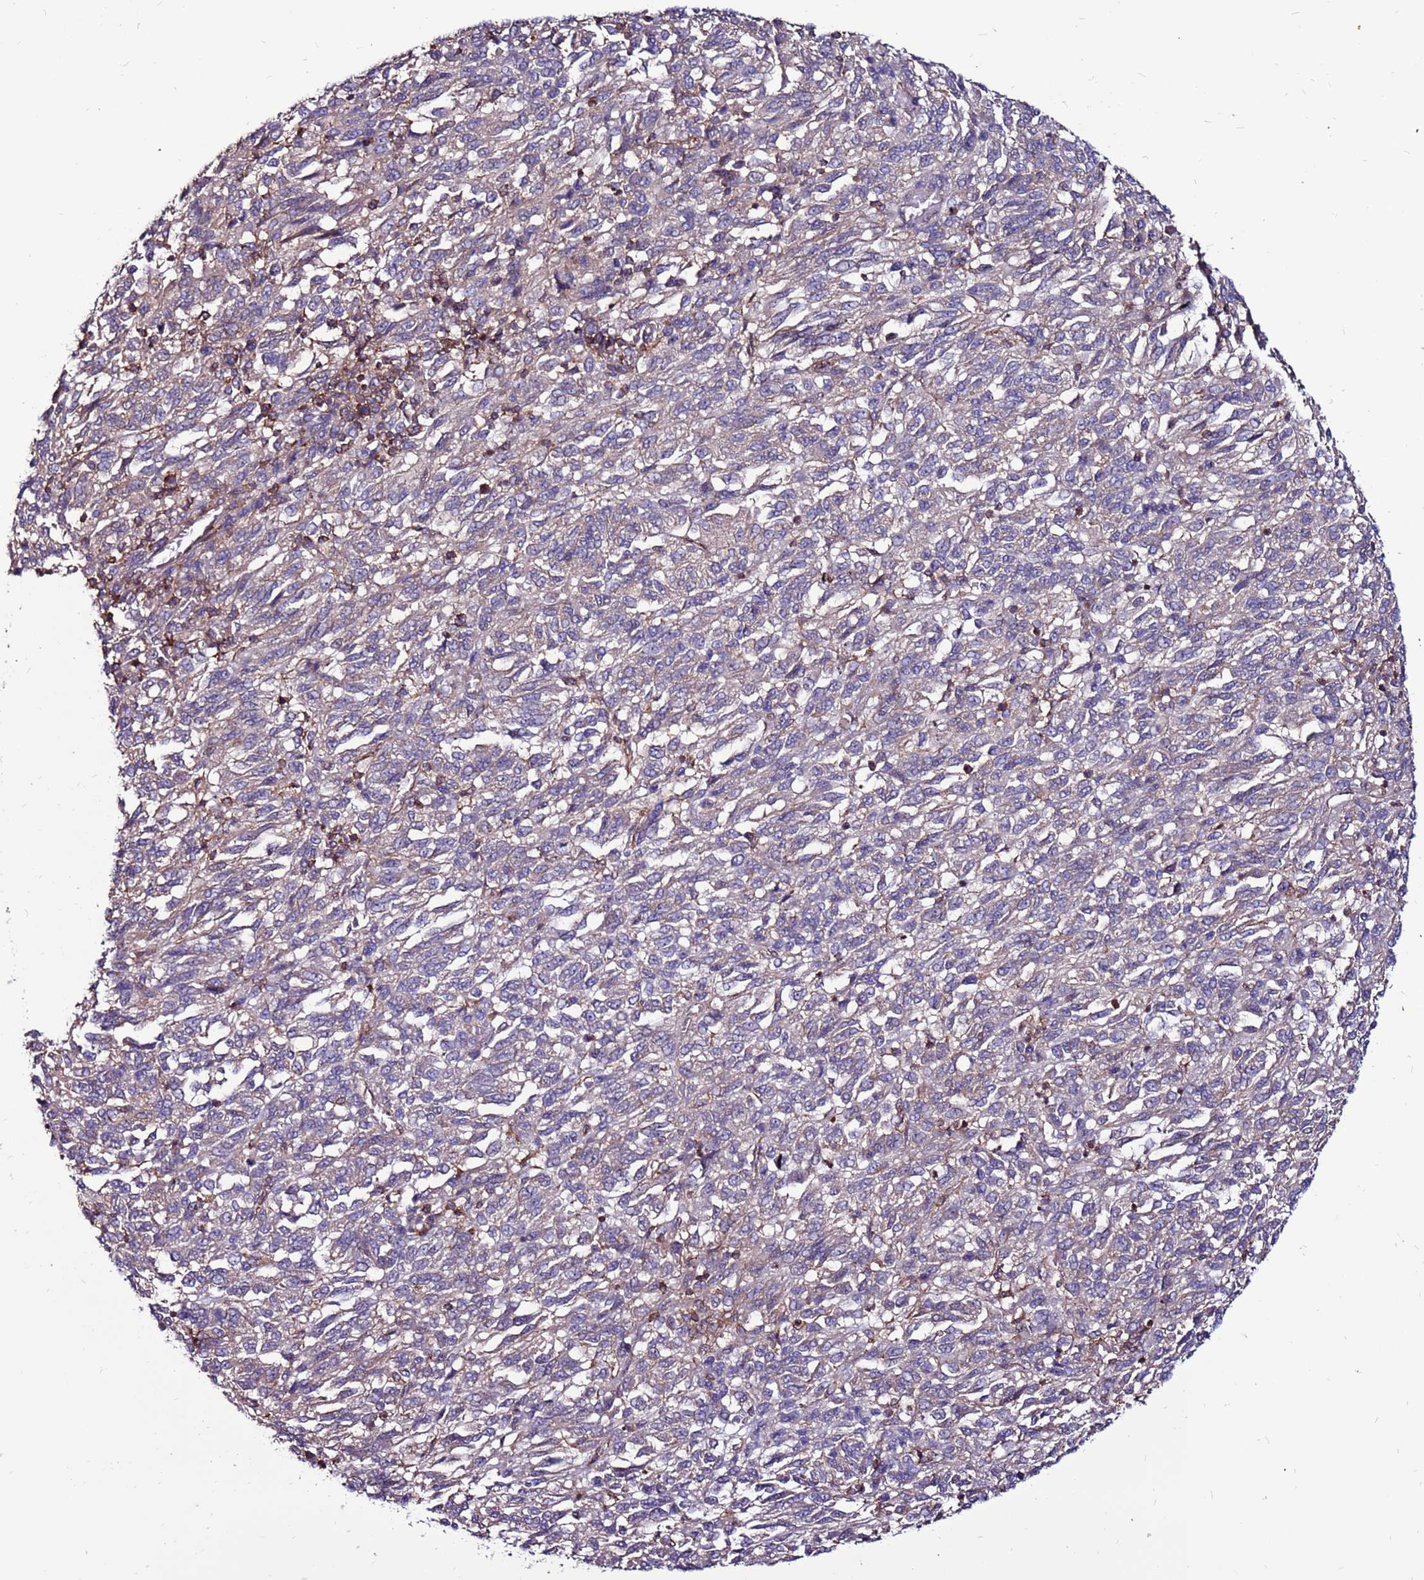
{"staining": {"intensity": "weak", "quantity": "<25%", "location": "cytoplasmic/membranous"}, "tissue": "melanoma", "cell_type": "Tumor cells", "image_type": "cancer", "snomed": [{"axis": "morphology", "description": "Malignant melanoma, Metastatic site"}, {"axis": "topography", "description": "Lung"}], "caption": "Immunohistochemistry histopathology image of neoplastic tissue: melanoma stained with DAB demonstrates no significant protein positivity in tumor cells.", "gene": "NRN1L", "patient": {"sex": "male", "age": 64}}